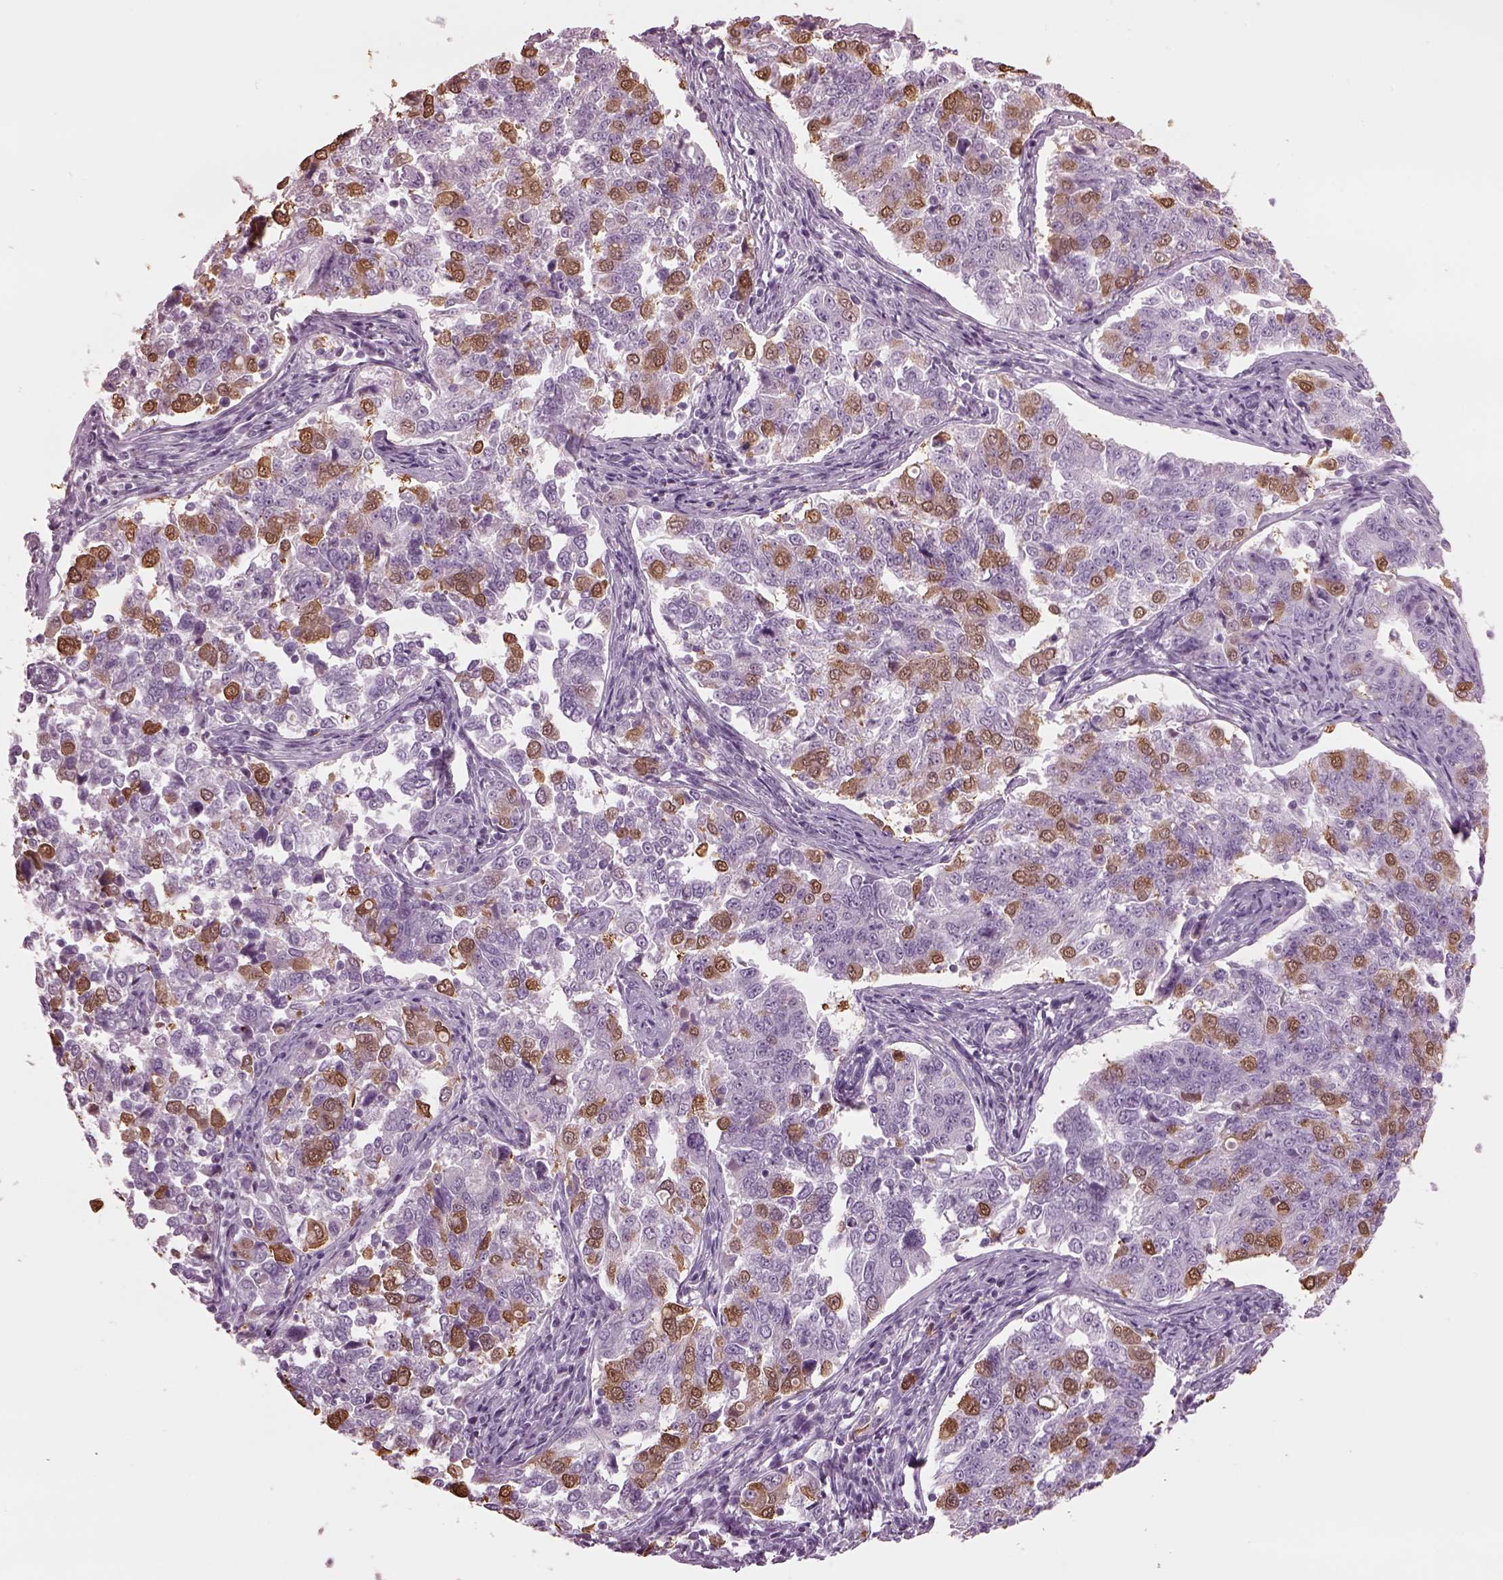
{"staining": {"intensity": "moderate", "quantity": "<25%", "location": "cytoplasmic/membranous,nuclear"}, "tissue": "endometrial cancer", "cell_type": "Tumor cells", "image_type": "cancer", "snomed": [{"axis": "morphology", "description": "Adenocarcinoma, NOS"}, {"axis": "topography", "description": "Endometrium"}], "caption": "High-magnification brightfield microscopy of endometrial adenocarcinoma stained with DAB (brown) and counterstained with hematoxylin (blue). tumor cells exhibit moderate cytoplasmic/membranous and nuclear expression is identified in about<25% of cells.", "gene": "TPPP2", "patient": {"sex": "female", "age": 43}}